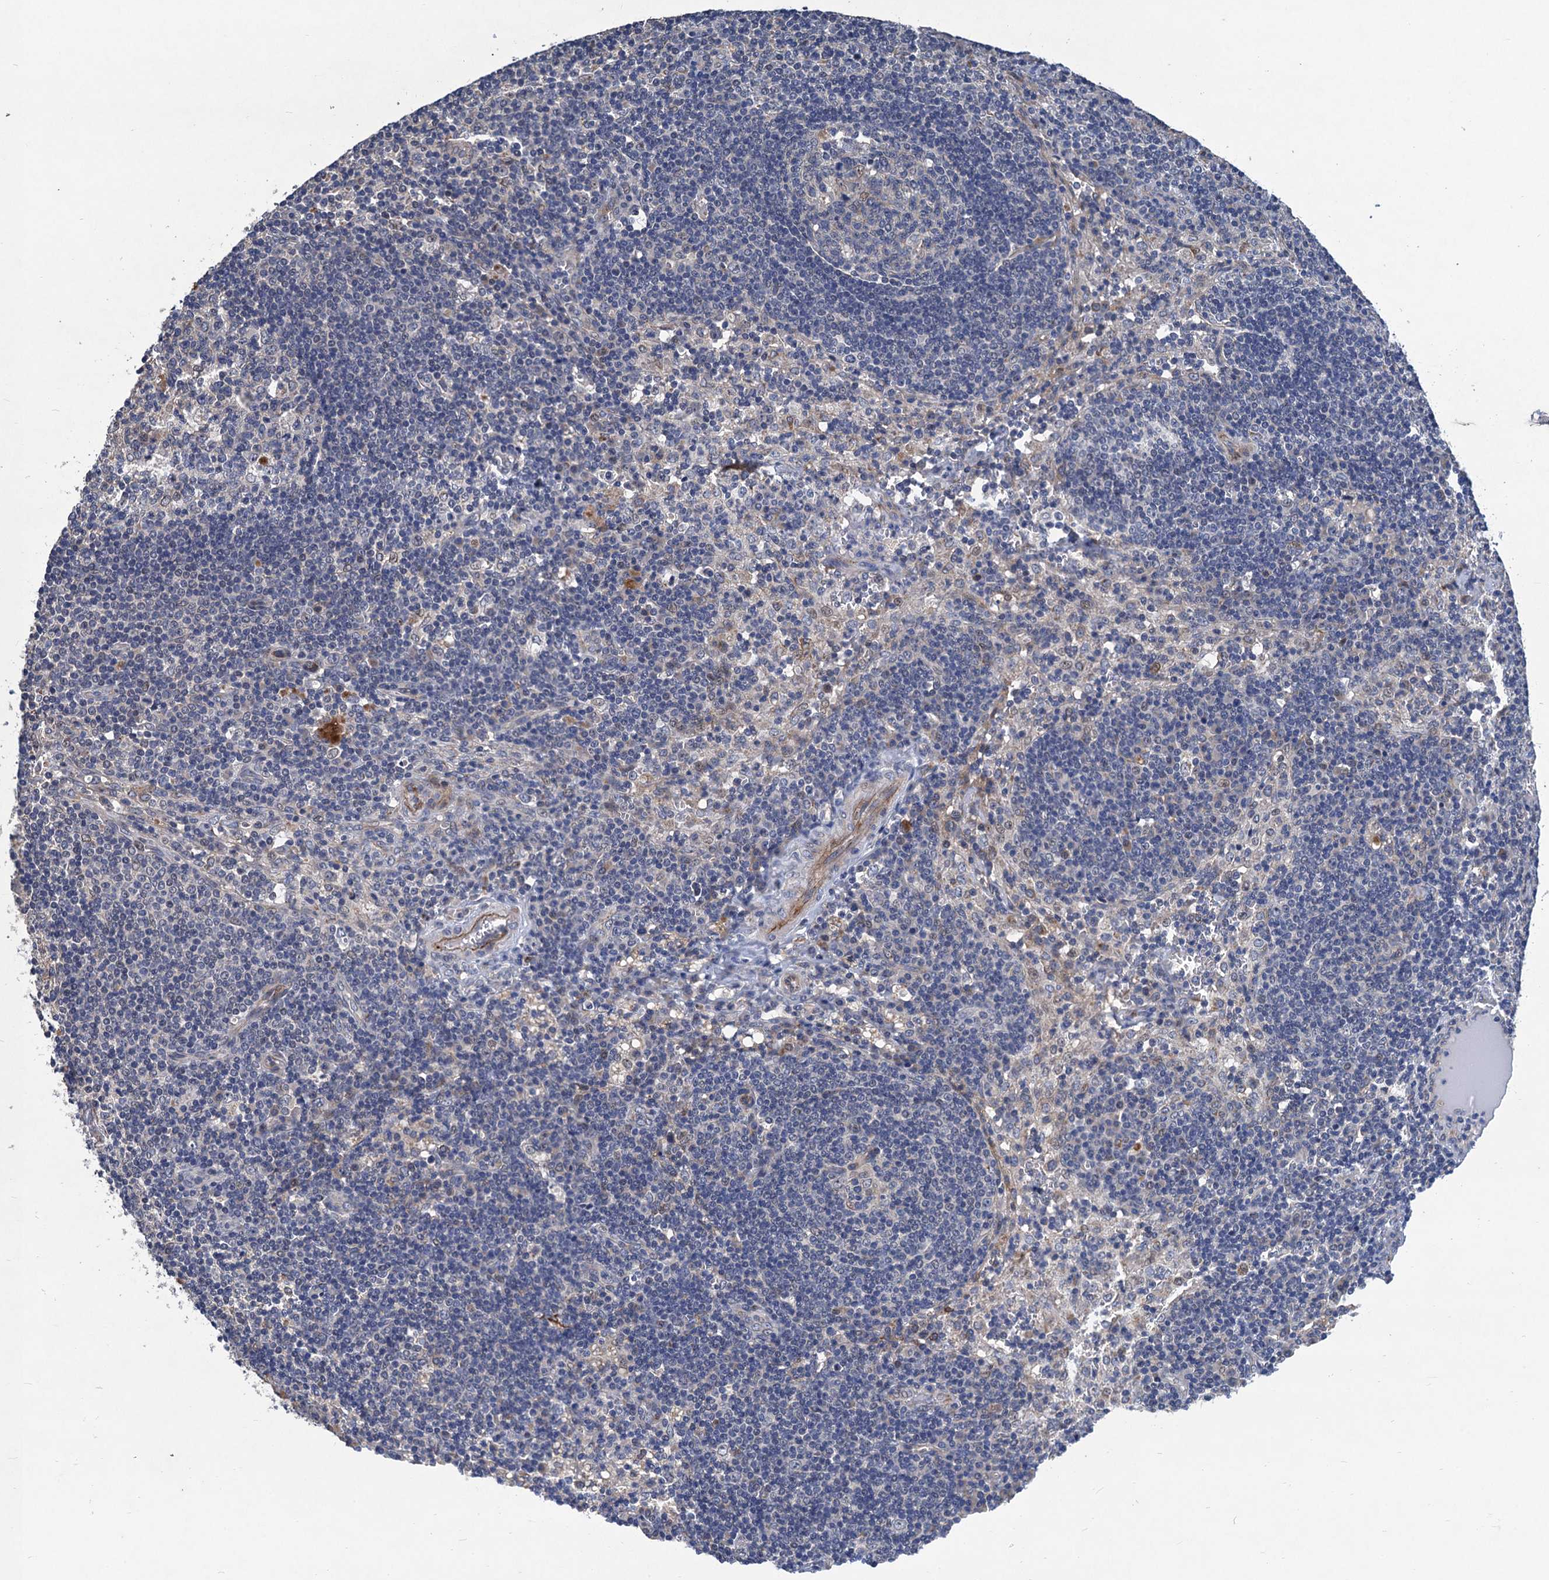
{"staining": {"intensity": "negative", "quantity": "none", "location": "none"}, "tissue": "lymph node", "cell_type": "Germinal center cells", "image_type": "normal", "snomed": [{"axis": "morphology", "description": "Normal tissue, NOS"}, {"axis": "topography", "description": "Lymph node"}], "caption": "IHC histopathology image of normal lymph node stained for a protein (brown), which demonstrates no expression in germinal center cells.", "gene": "TRAF7", "patient": {"sex": "male", "age": 58}}